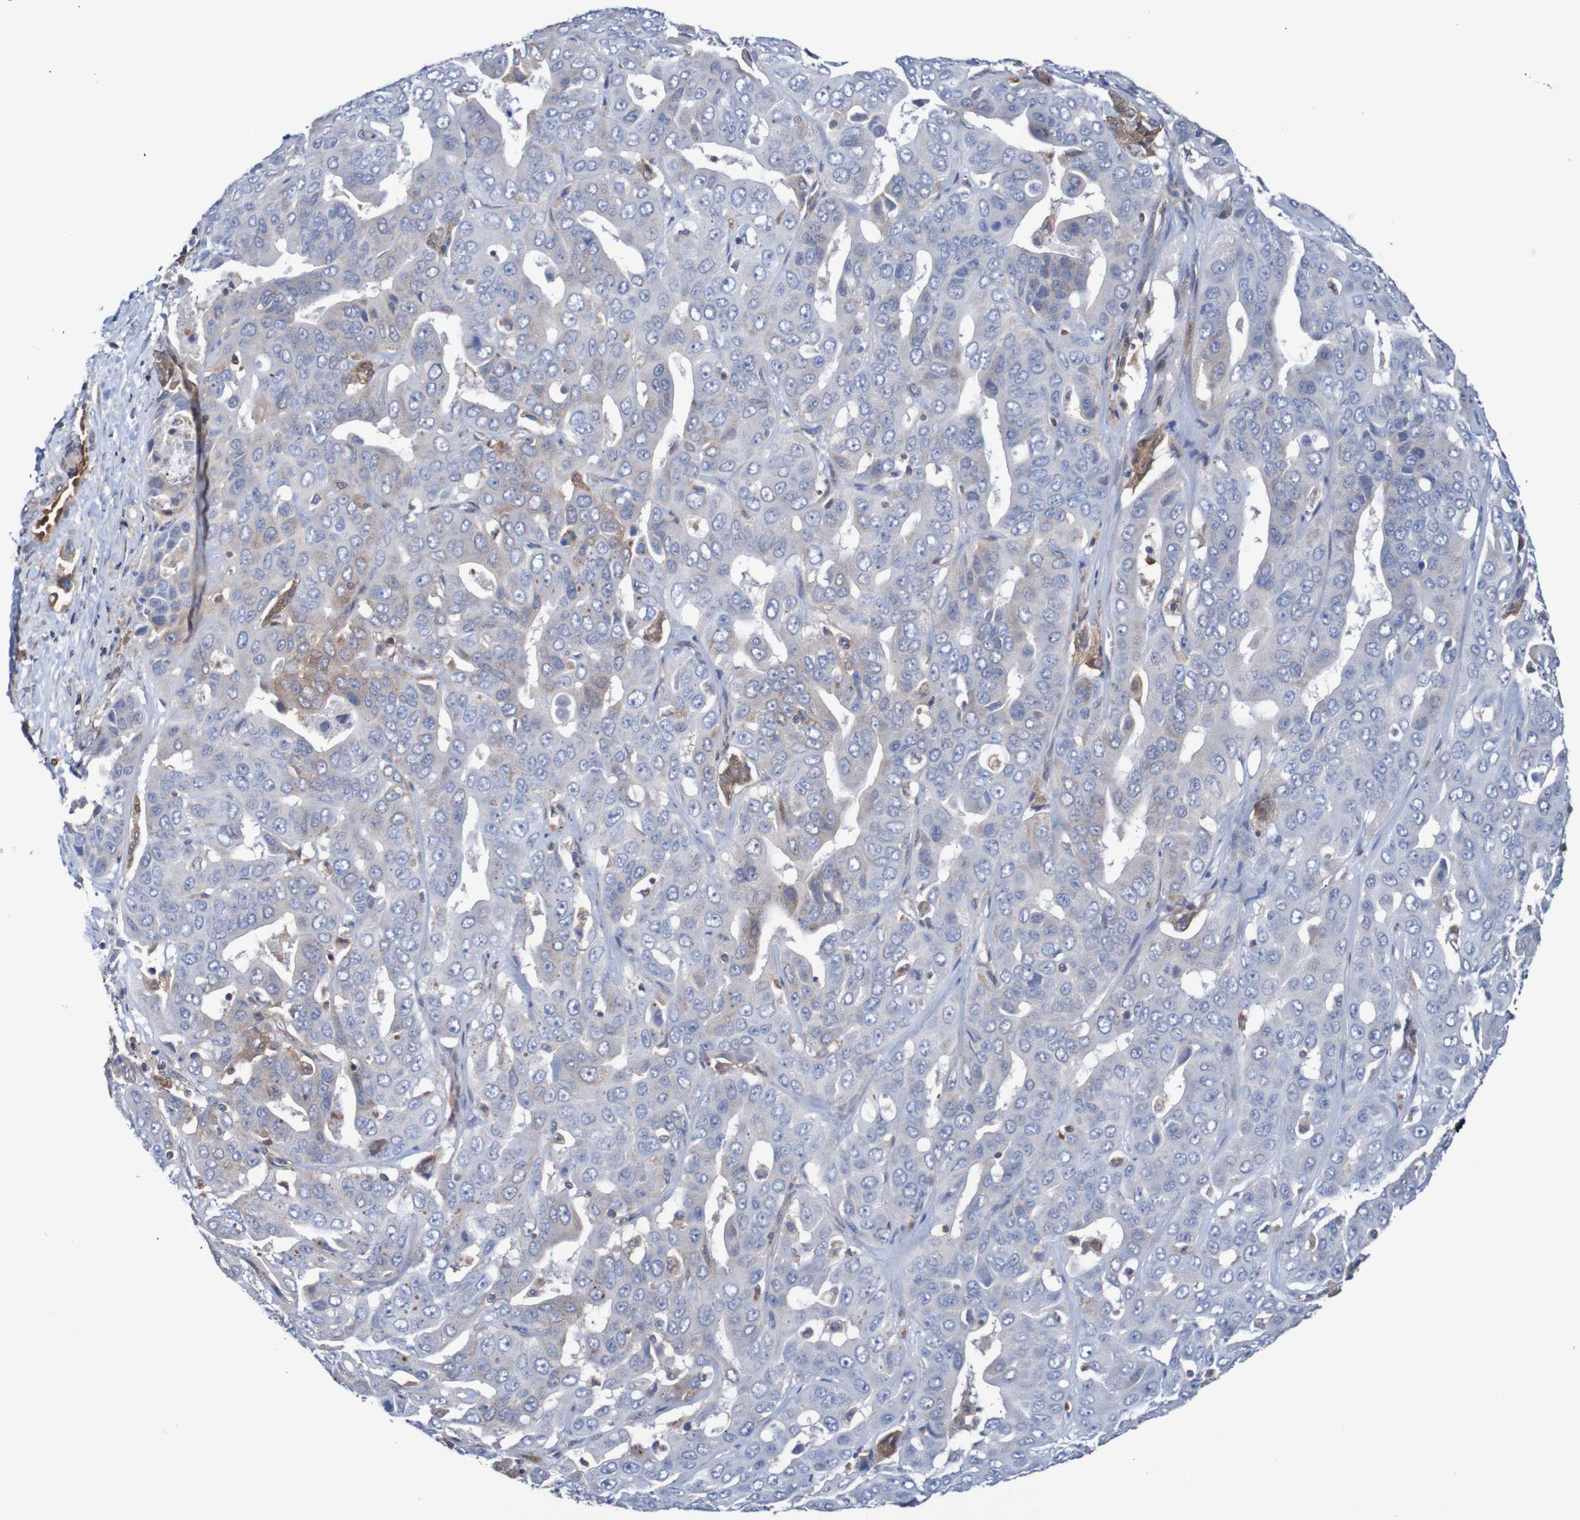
{"staining": {"intensity": "moderate", "quantity": "<25%", "location": "cytoplasmic/membranous"}, "tissue": "liver cancer", "cell_type": "Tumor cells", "image_type": "cancer", "snomed": [{"axis": "morphology", "description": "Cholangiocarcinoma"}, {"axis": "topography", "description": "Liver"}], "caption": "Immunohistochemistry staining of liver cholangiocarcinoma, which demonstrates low levels of moderate cytoplasmic/membranous expression in about <25% of tumor cells indicating moderate cytoplasmic/membranous protein expression. The staining was performed using DAB (brown) for protein detection and nuclei were counterstained in hematoxylin (blue).", "gene": "RIGI", "patient": {"sex": "female", "age": 52}}